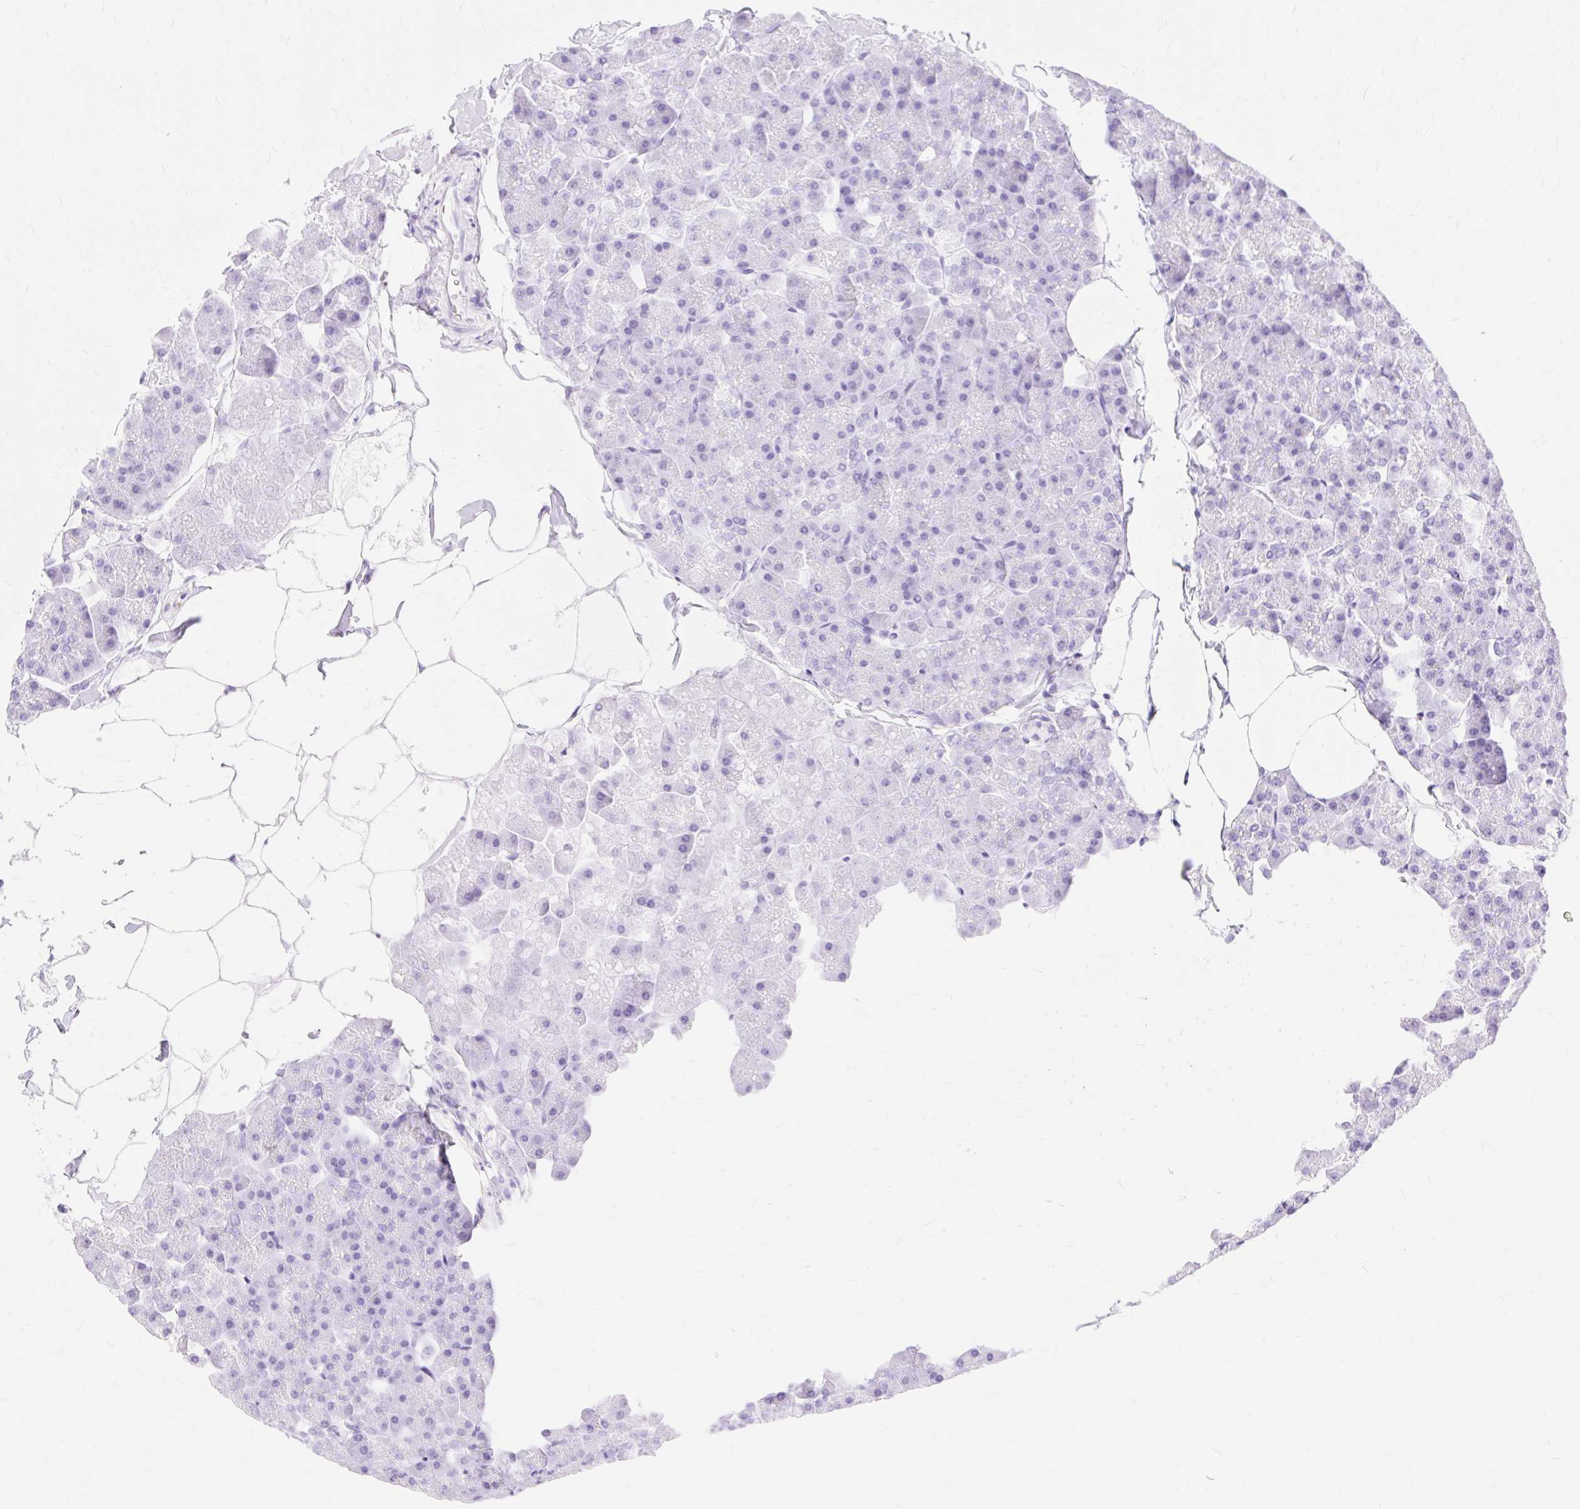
{"staining": {"intensity": "negative", "quantity": "none", "location": "none"}, "tissue": "pancreas", "cell_type": "Exocrine glandular cells", "image_type": "normal", "snomed": [{"axis": "morphology", "description": "Normal tissue, NOS"}, {"axis": "topography", "description": "Pancreas"}], "caption": "This micrograph is of benign pancreas stained with immunohistochemistry to label a protein in brown with the nuclei are counter-stained blue. There is no staining in exocrine glandular cells.", "gene": "MBP", "patient": {"sex": "male", "age": 35}}